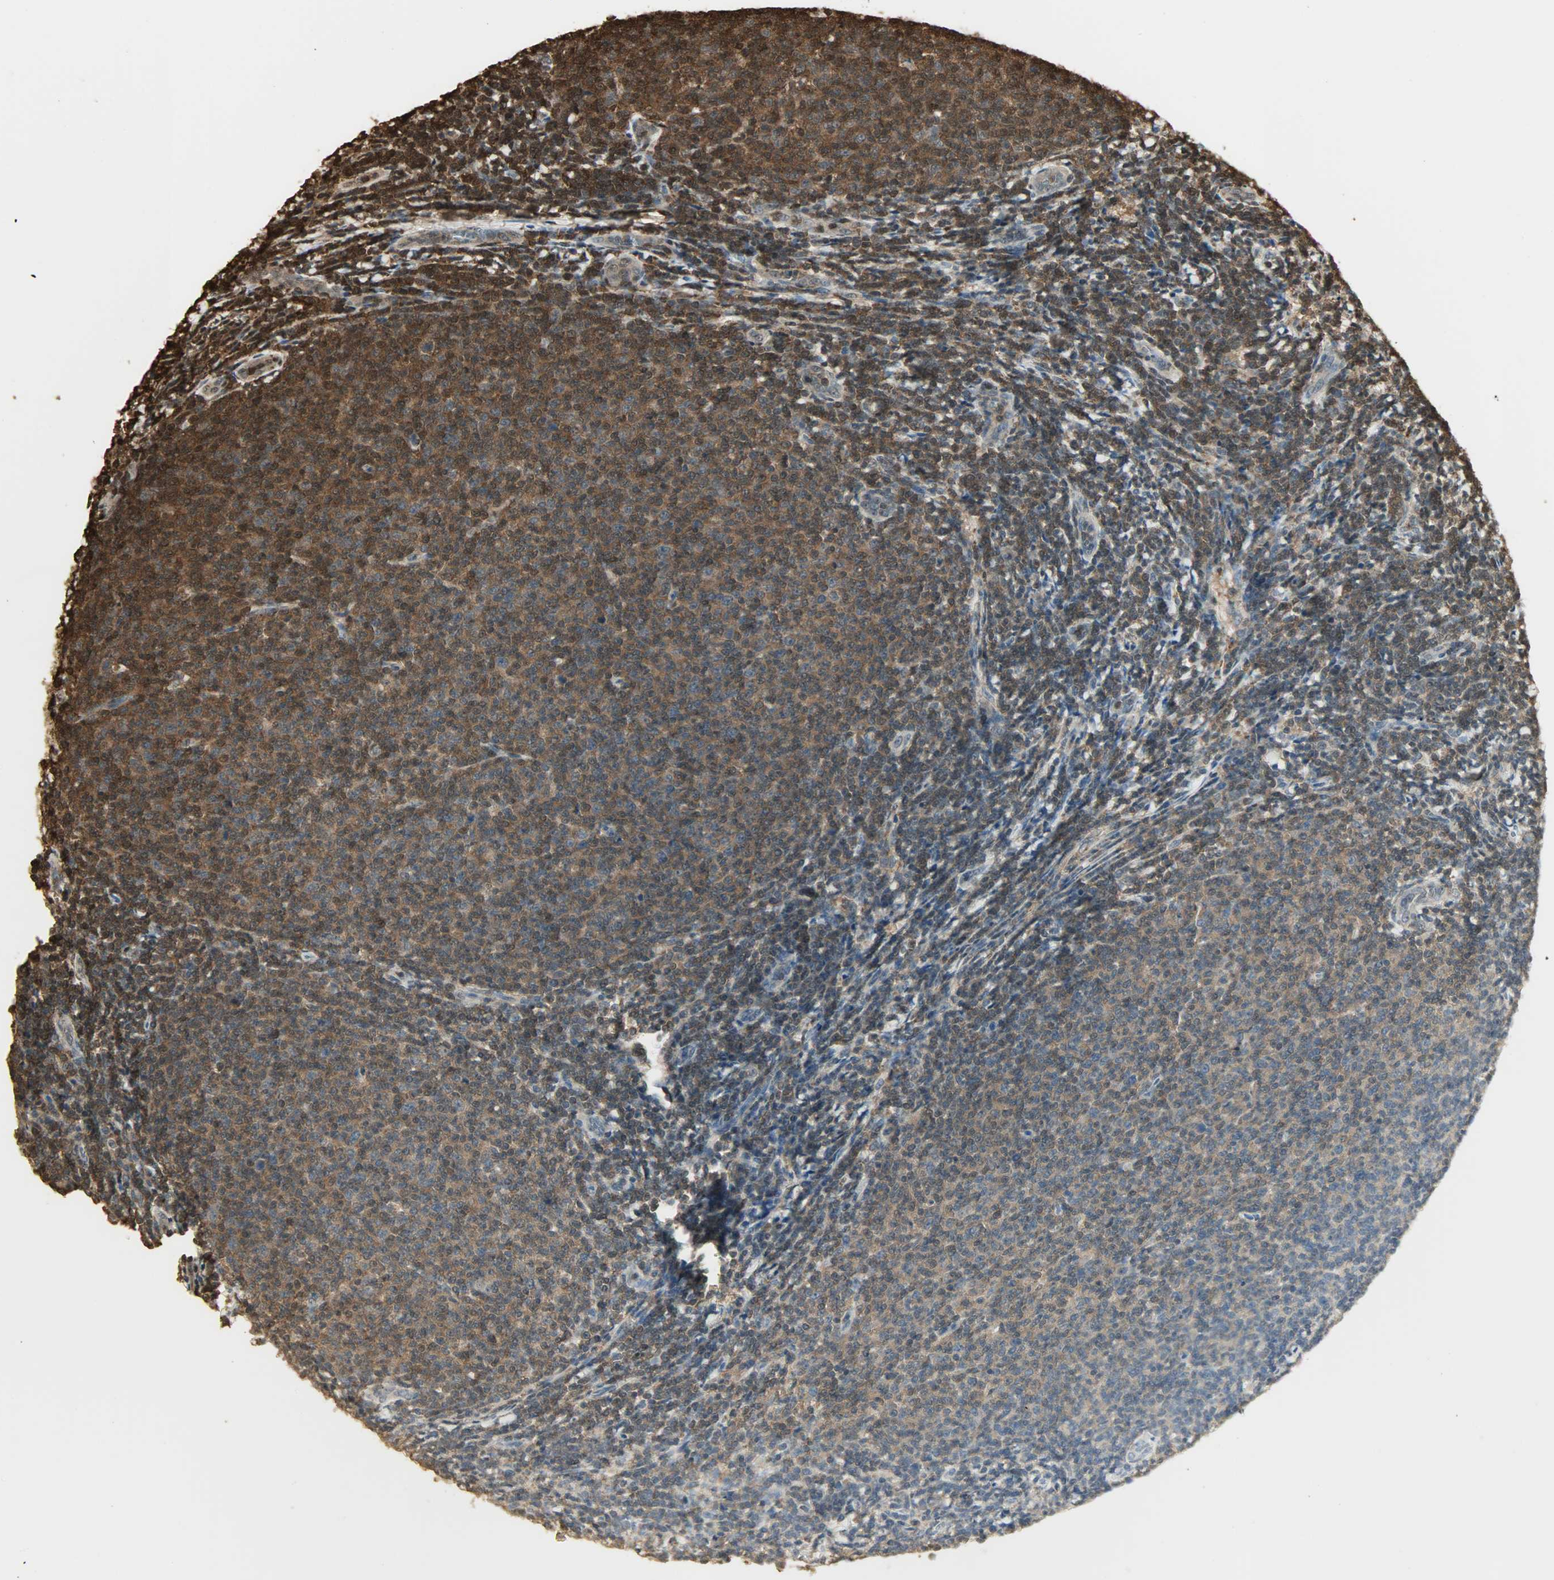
{"staining": {"intensity": "strong", "quantity": ">75%", "location": "cytoplasmic/membranous,nuclear"}, "tissue": "lymphoma", "cell_type": "Tumor cells", "image_type": "cancer", "snomed": [{"axis": "morphology", "description": "Malignant lymphoma, non-Hodgkin's type, Low grade"}, {"axis": "topography", "description": "Lymph node"}], "caption": "Immunohistochemical staining of human low-grade malignant lymphoma, non-Hodgkin's type shows strong cytoplasmic/membranous and nuclear protein positivity in approximately >75% of tumor cells.", "gene": "YWHAZ", "patient": {"sex": "male", "age": 66}}